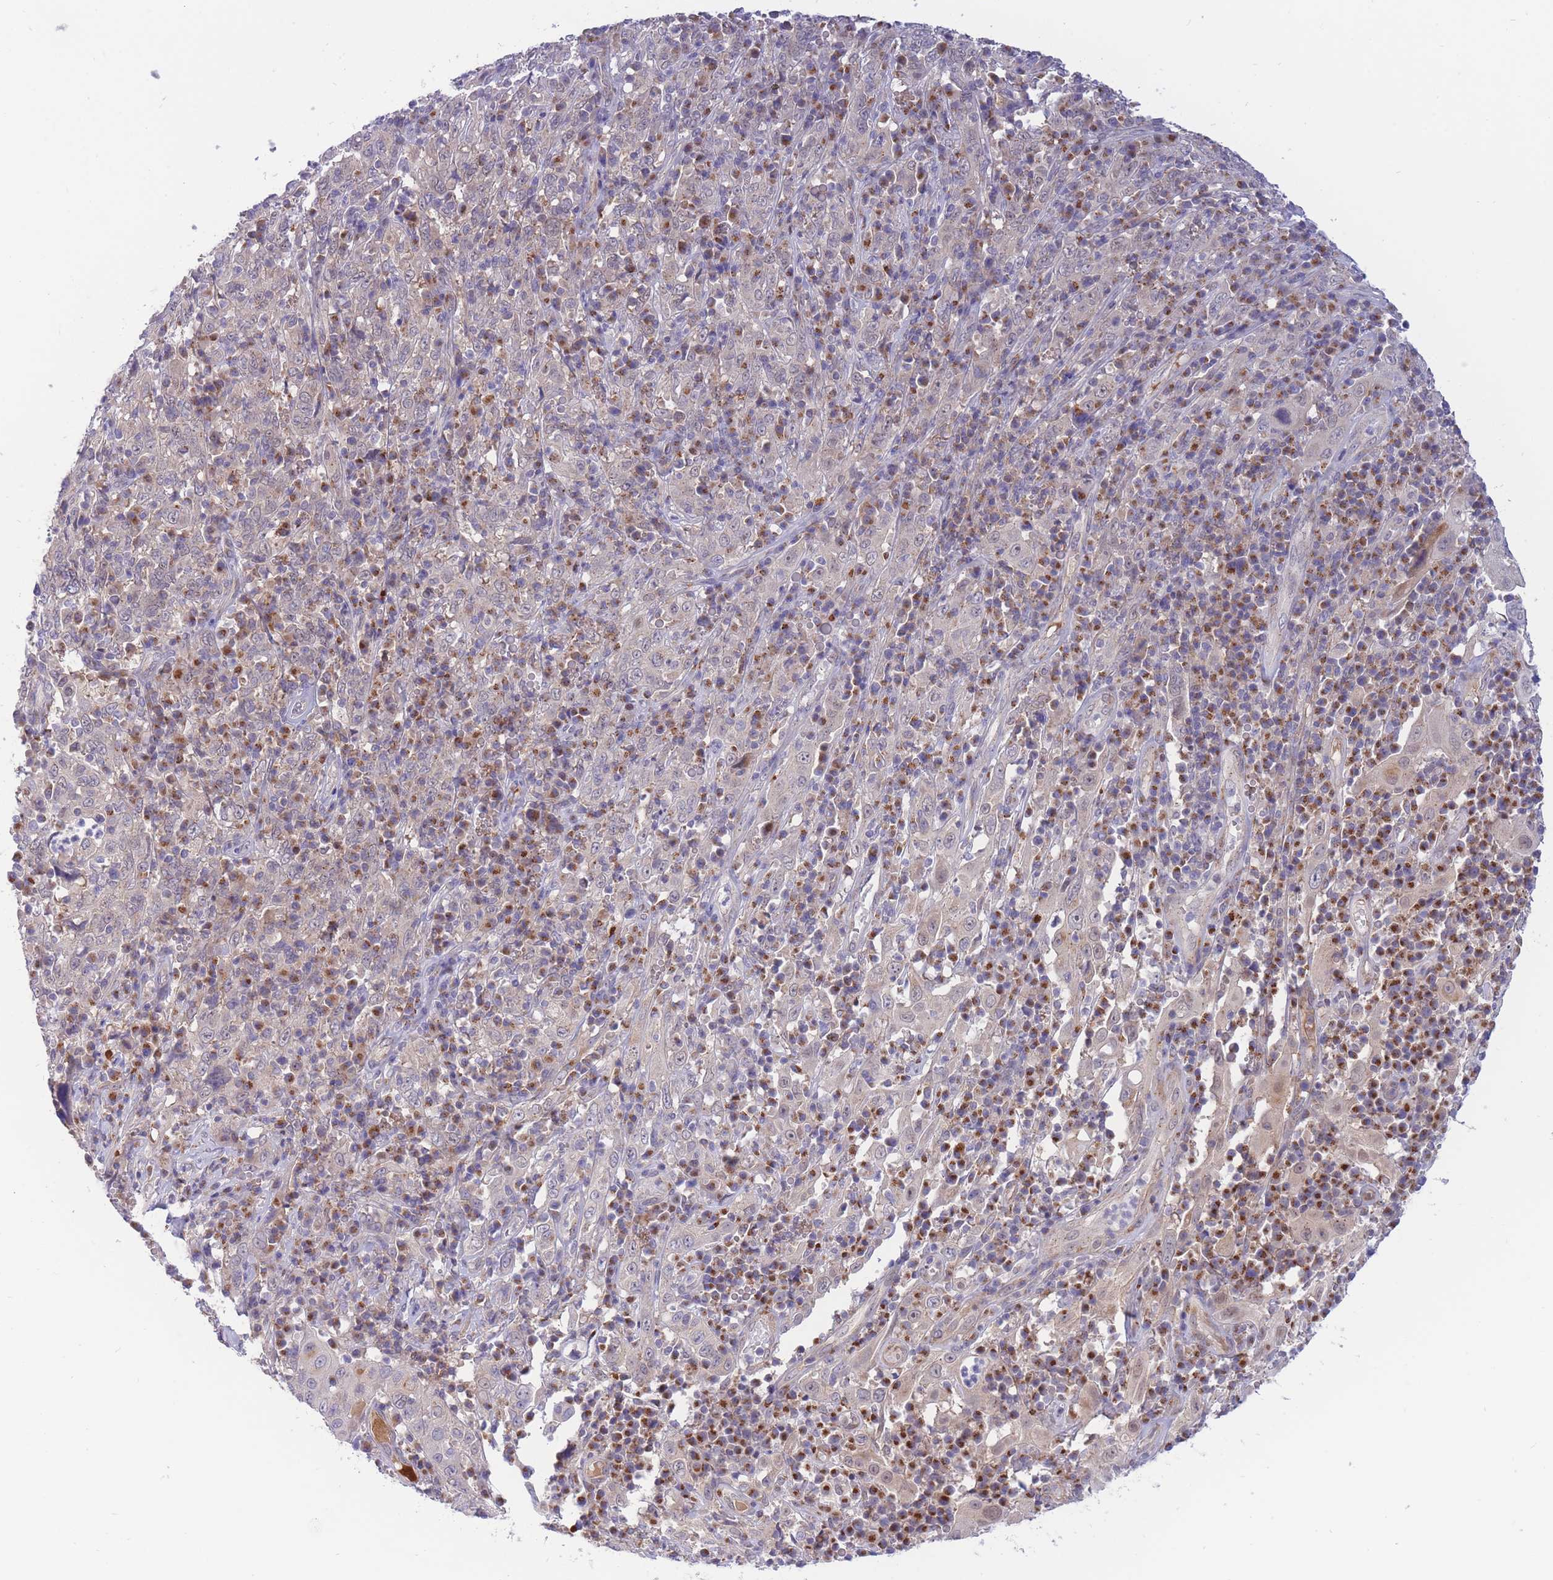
{"staining": {"intensity": "negative", "quantity": "none", "location": "none"}, "tissue": "cervical cancer", "cell_type": "Tumor cells", "image_type": "cancer", "snomed": [{"axis": "morphology", "description": "Squamous cell carcinoma, NOS"}, {"axis": "topography", "description": "Cervix"}], "caption": "A photomicrograph of human cervical cancer (squamous cell carcinoma) is negative for staining in tumor cells.", "gene": "APOL4", "patient": {"sex": "female", "age": 46}}